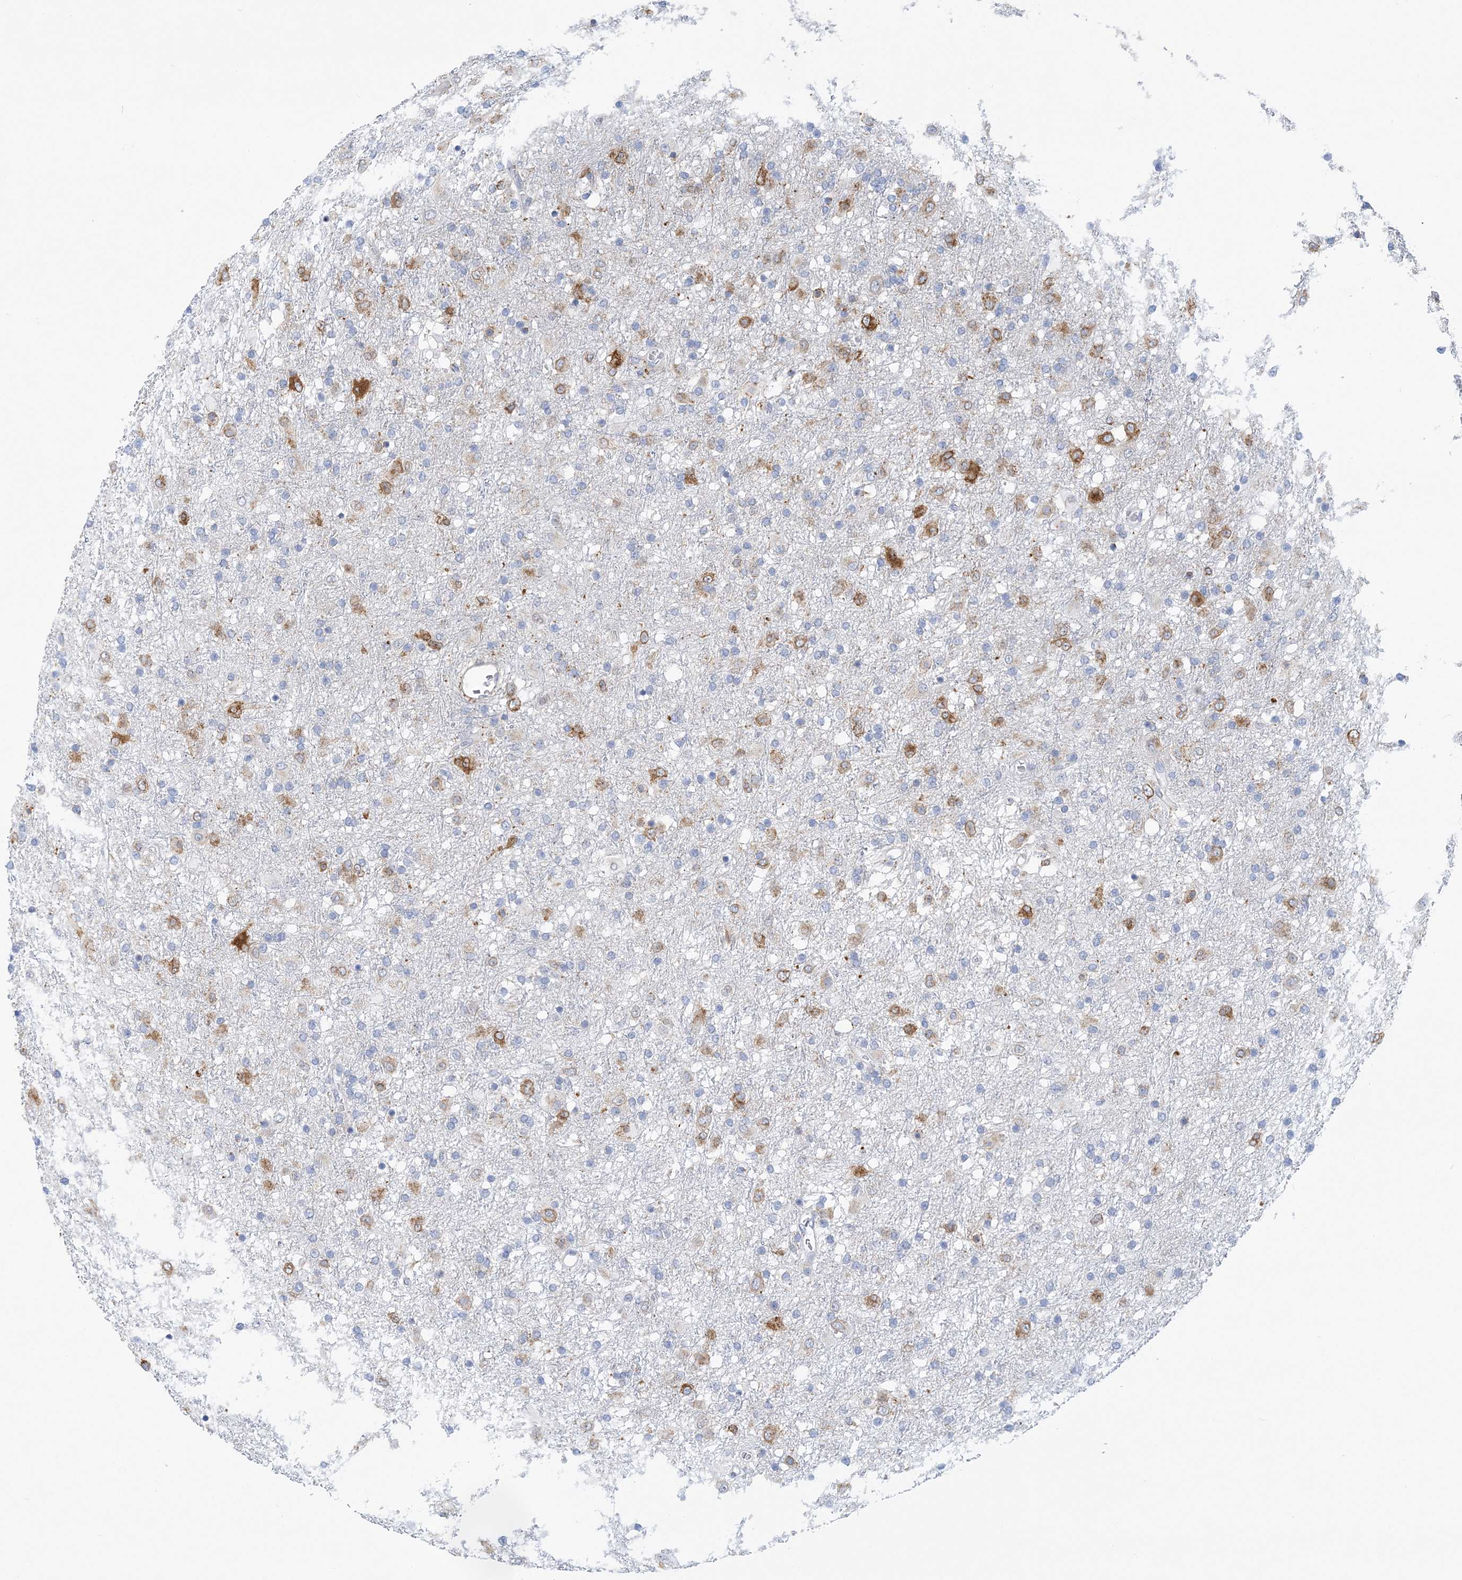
{"staining": {"intensity": "moderate", "quantity": "25%-75%", "location": "cytoplasmic/membranous"}, "tissue": "glioma", "cell_type": "Tumor cells", "image_type": "cancer", "snomed": [{"axis": "morphology", "description": "Glioma, malignant, Low grade"}, {"axis": "topography", "description": "Brain"}], "caption": "This is a micrograph of immunohistochemistry (IHC) staining of glioma, which shows moderate expression in the cytoplasmic/membranous of tumor cells.", "gene": "PLEKHG4B", "patient": {"sex": "male", "age": 65}}